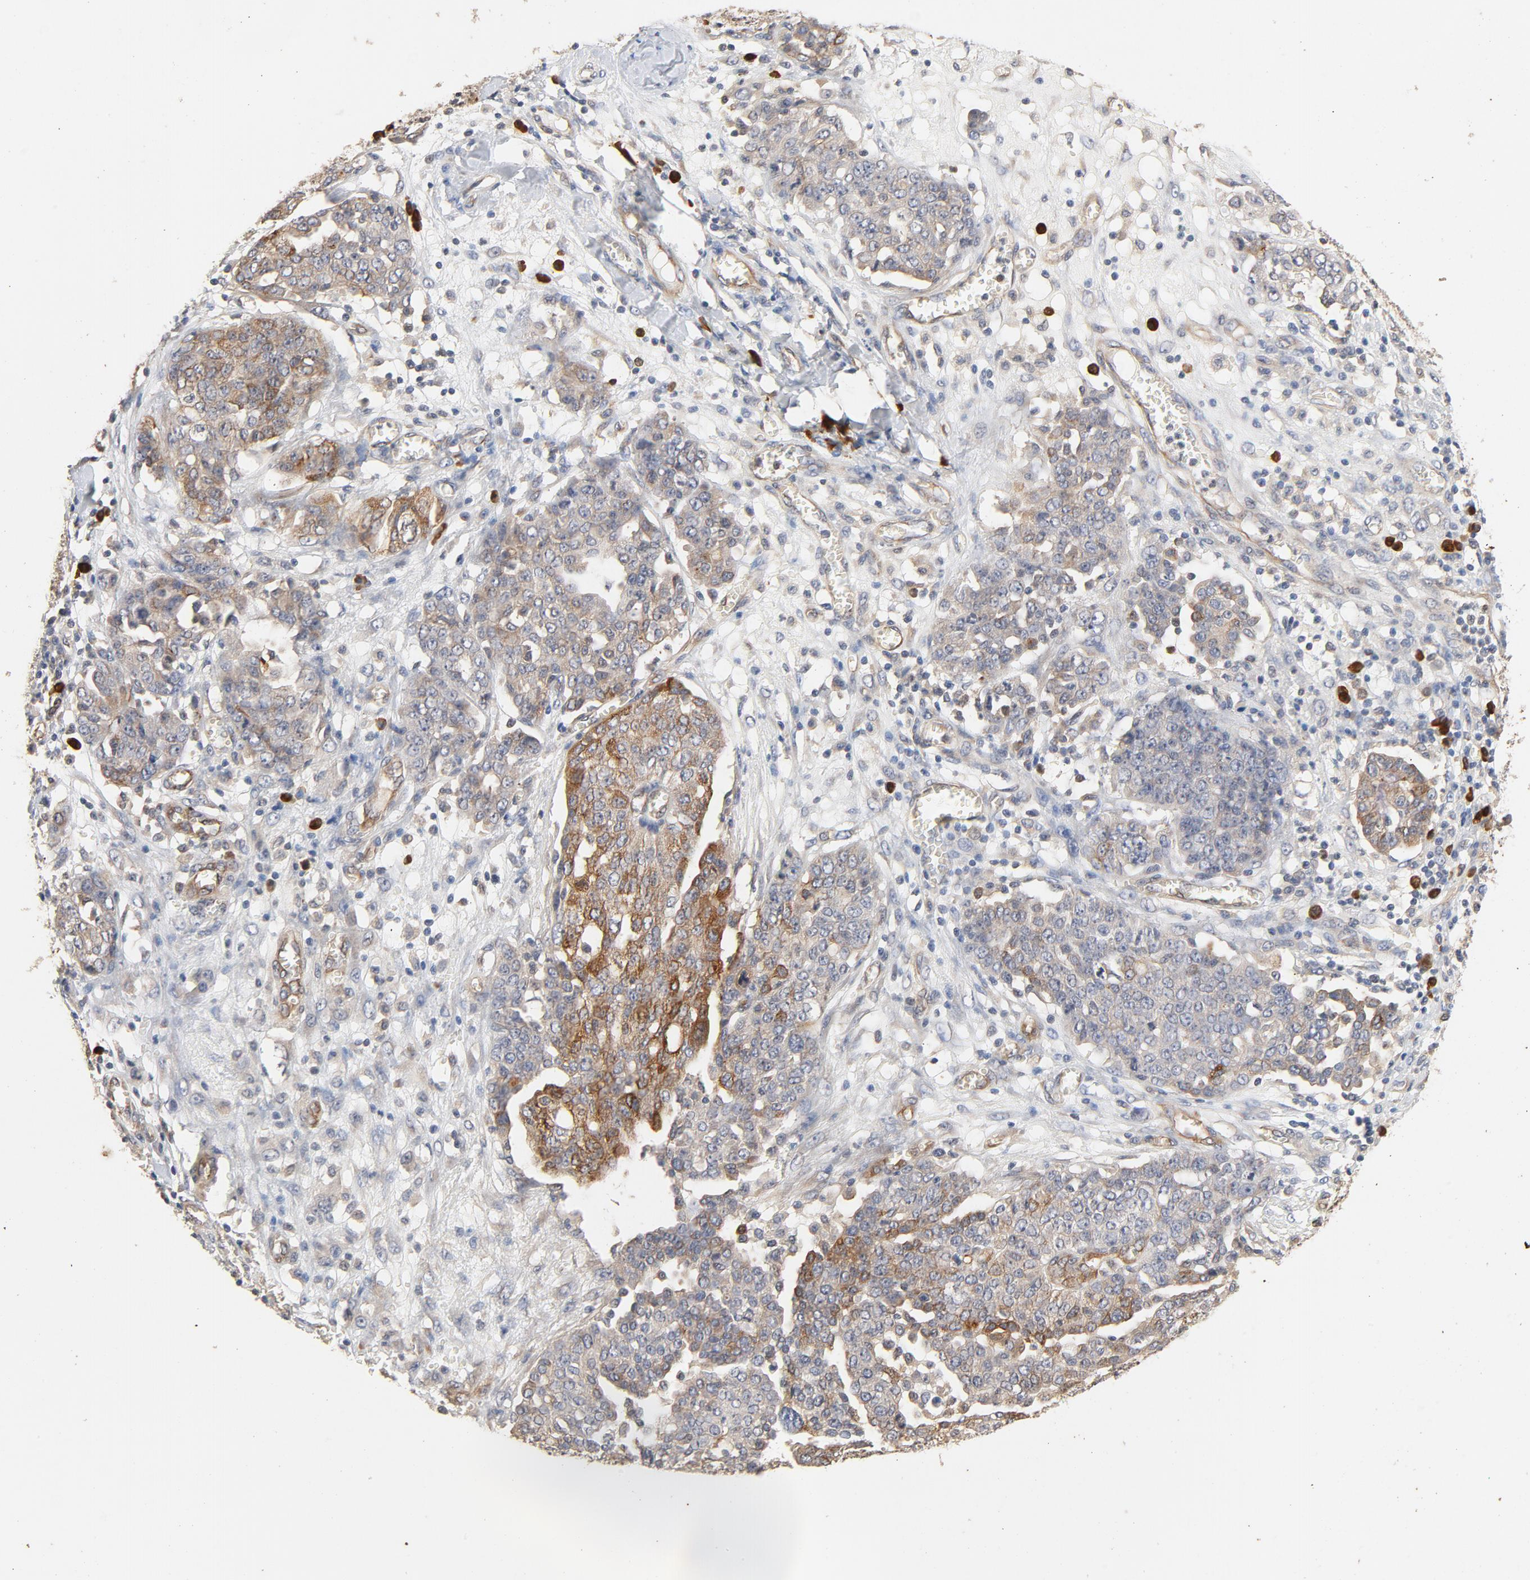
{"staining": {"intensity": "moderate", "quantity": "<25%", "location": "cytoplasmic/membranous"}, "tissue": "ovarian cancer", "cell_type": "Tumor cells", "image_type": "cancer", "snomed": [{"axis": "morphology", "description": "Cystadenocarcinoma, serous, NOS"}, {"axis": "topography", "description": "Soft tissue"}, {"axis": "topography", "description": "Ovary"}], "caption": "Immunohistochemical staining of human ovarian serous cystadenocarcinoma shows low levels of moderate cytoplasmic/membranous protein expression in about <25% of tumor cells.", "gene": "UBE2J1", "patient": {"sex": "female", "age": 57}}